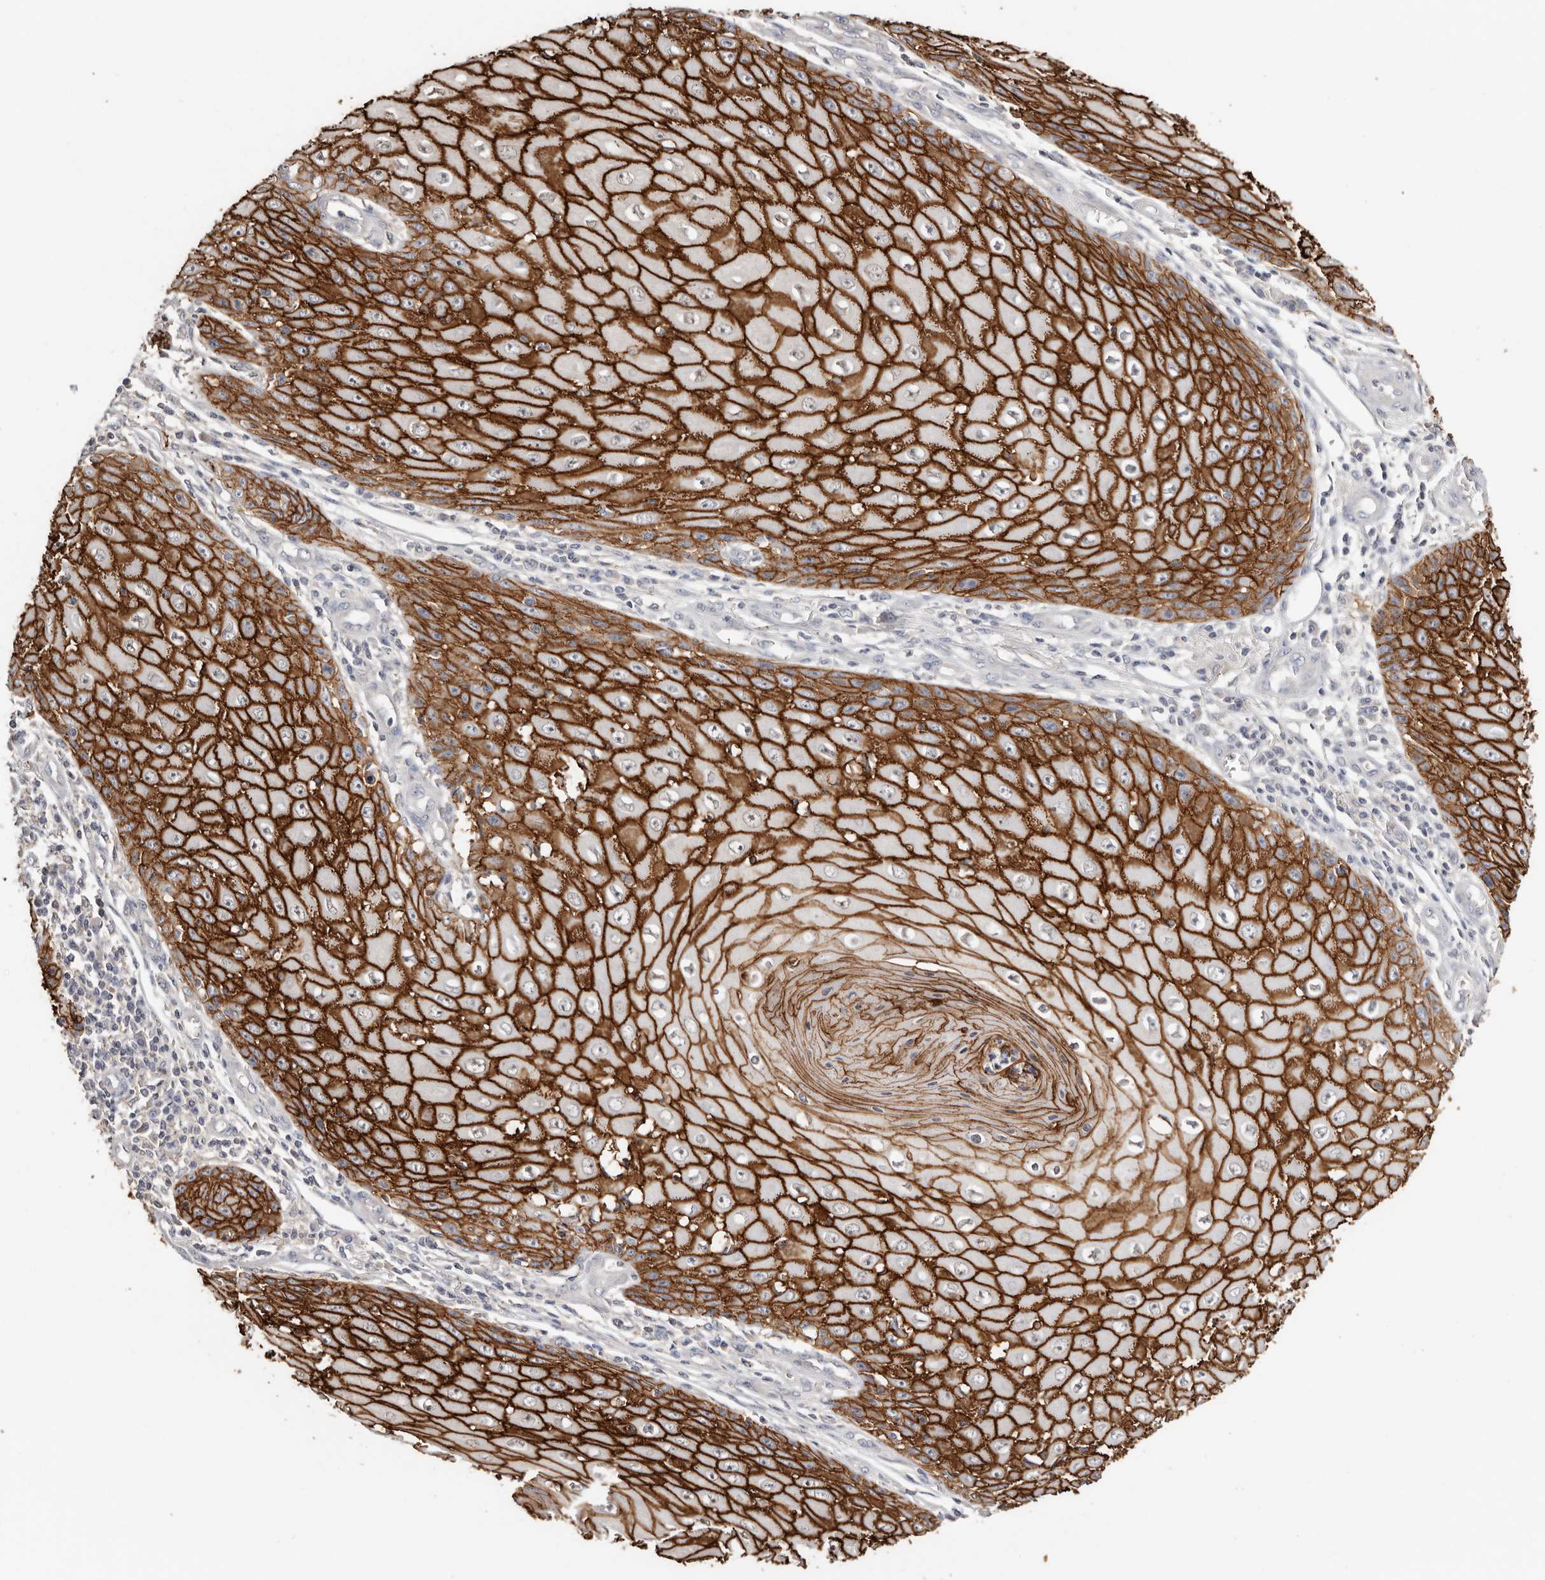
{"staining": {"intensity": "strong", "quantity": ">75%", "location": "cytoplasmic/membranous"}, "tissue": "skin cancer", "cell_type": "Tumor cells", "image_type": "cancer", "snomed": [{"axis": "morphology", "description": "Squamous cell carcinoma, NOS"}, {"axis": "topography", "description": "Skin"}], "caption": "A micrograph of skin cancer stained for a protein reveals strong cytoplasmic/membranous brown staining in tumor cells.", "gene": "S100A14", "patient": {"sex": "female", "age": 73}}